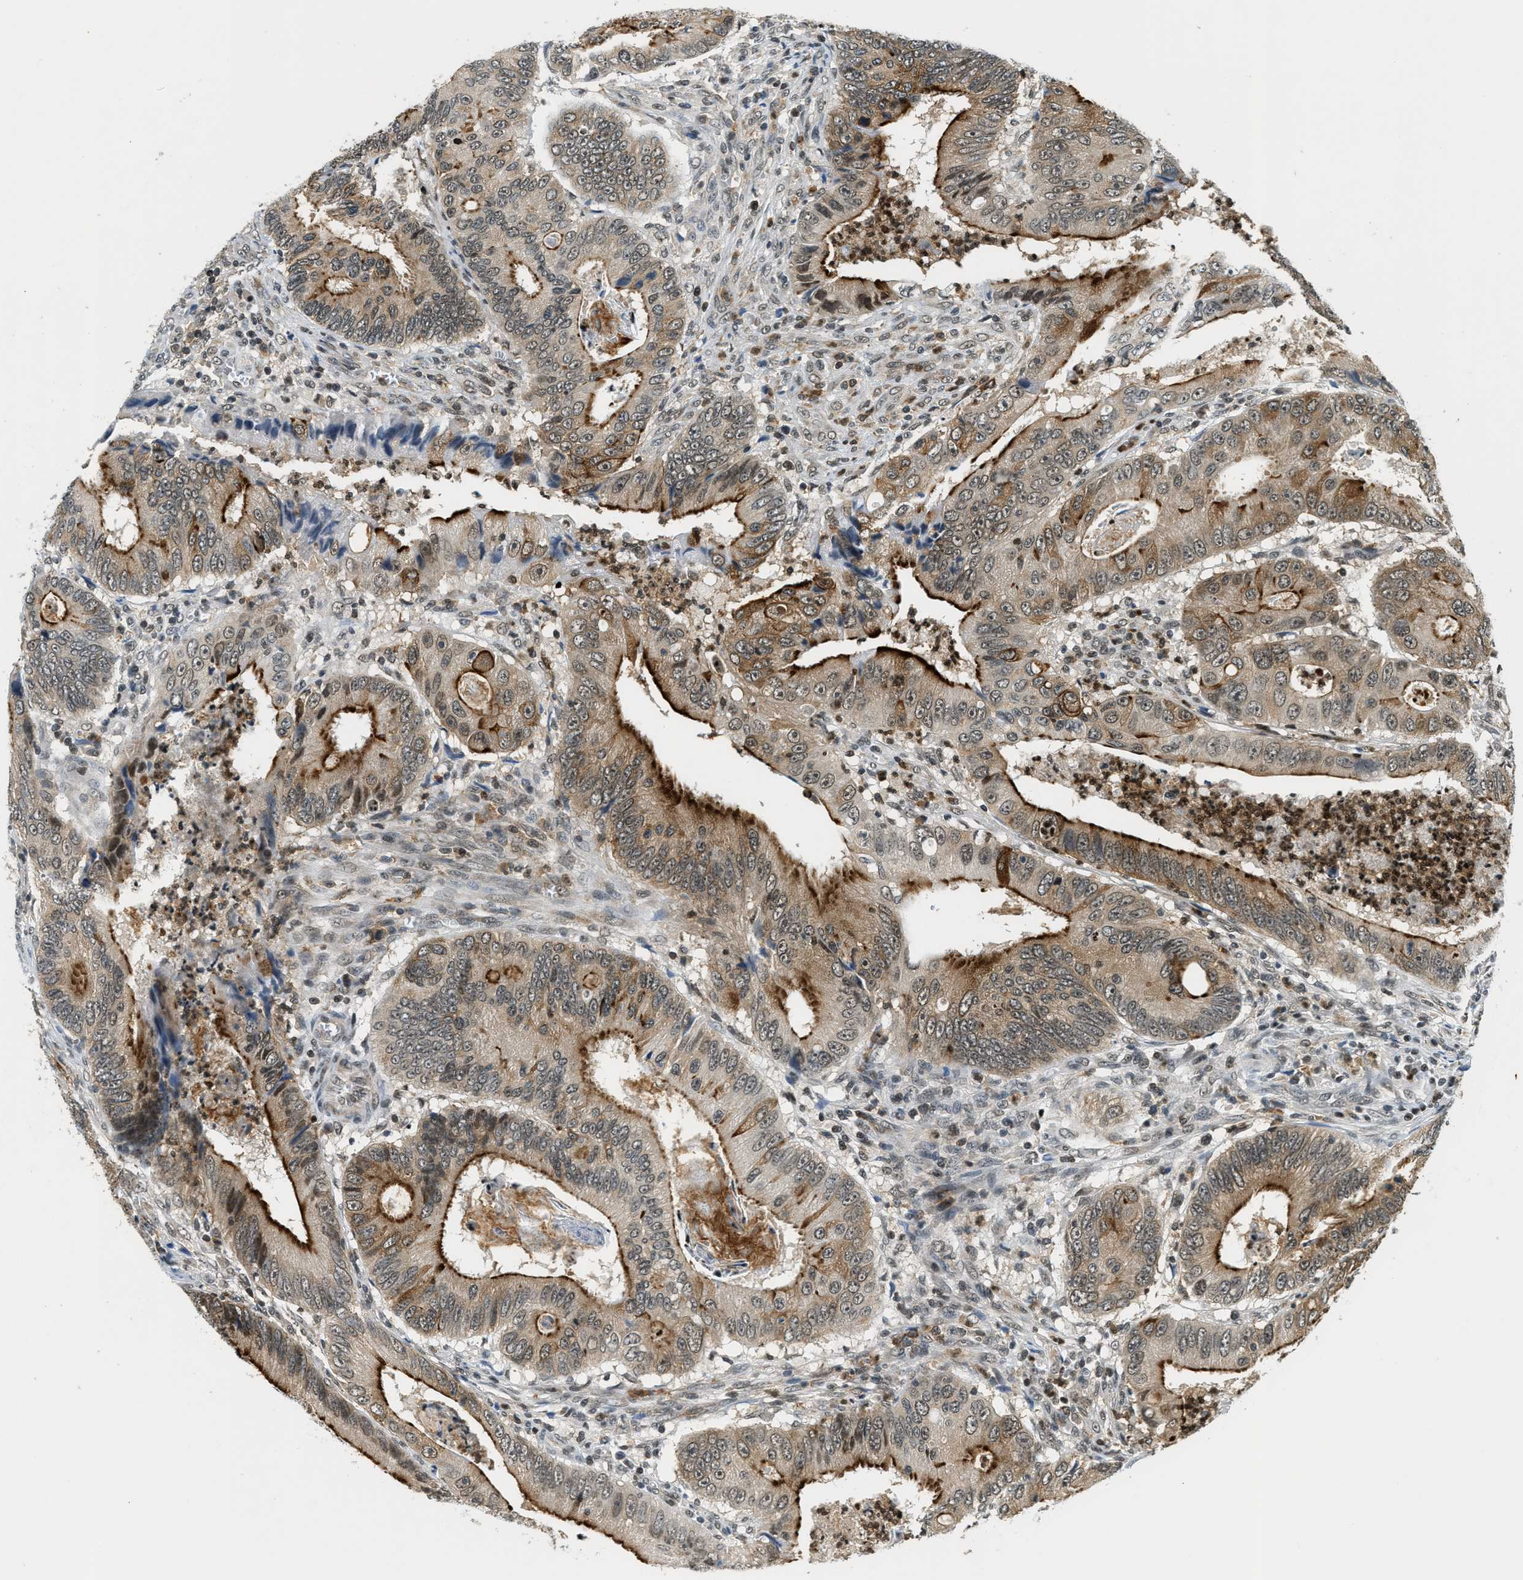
{"staining": {"intensity": "strong", "quantity": "25%-75%", "location": "cytoplasmic/membranous"}, "tissue": "colorectal cancer", "cell_type": "Tumor cells", "image_type": "cancer", "snomed": [{"axis": "morphology", "description": "Inflammation, NOS"}, {"axis": "morphology", "description": "Adenocarcinoma, NOS"}, {"axis": "topography", "description": "Colon"}], "caption": "Immunohistochemistry of adenocarcinoma (colorectal) shows high levels of strong cytoplasmic/membranous positivity in approximately 25%-75% of tumor cells.", "gene": "RAB11FIP1", "patient": {"sex": "male", "age": 72}}